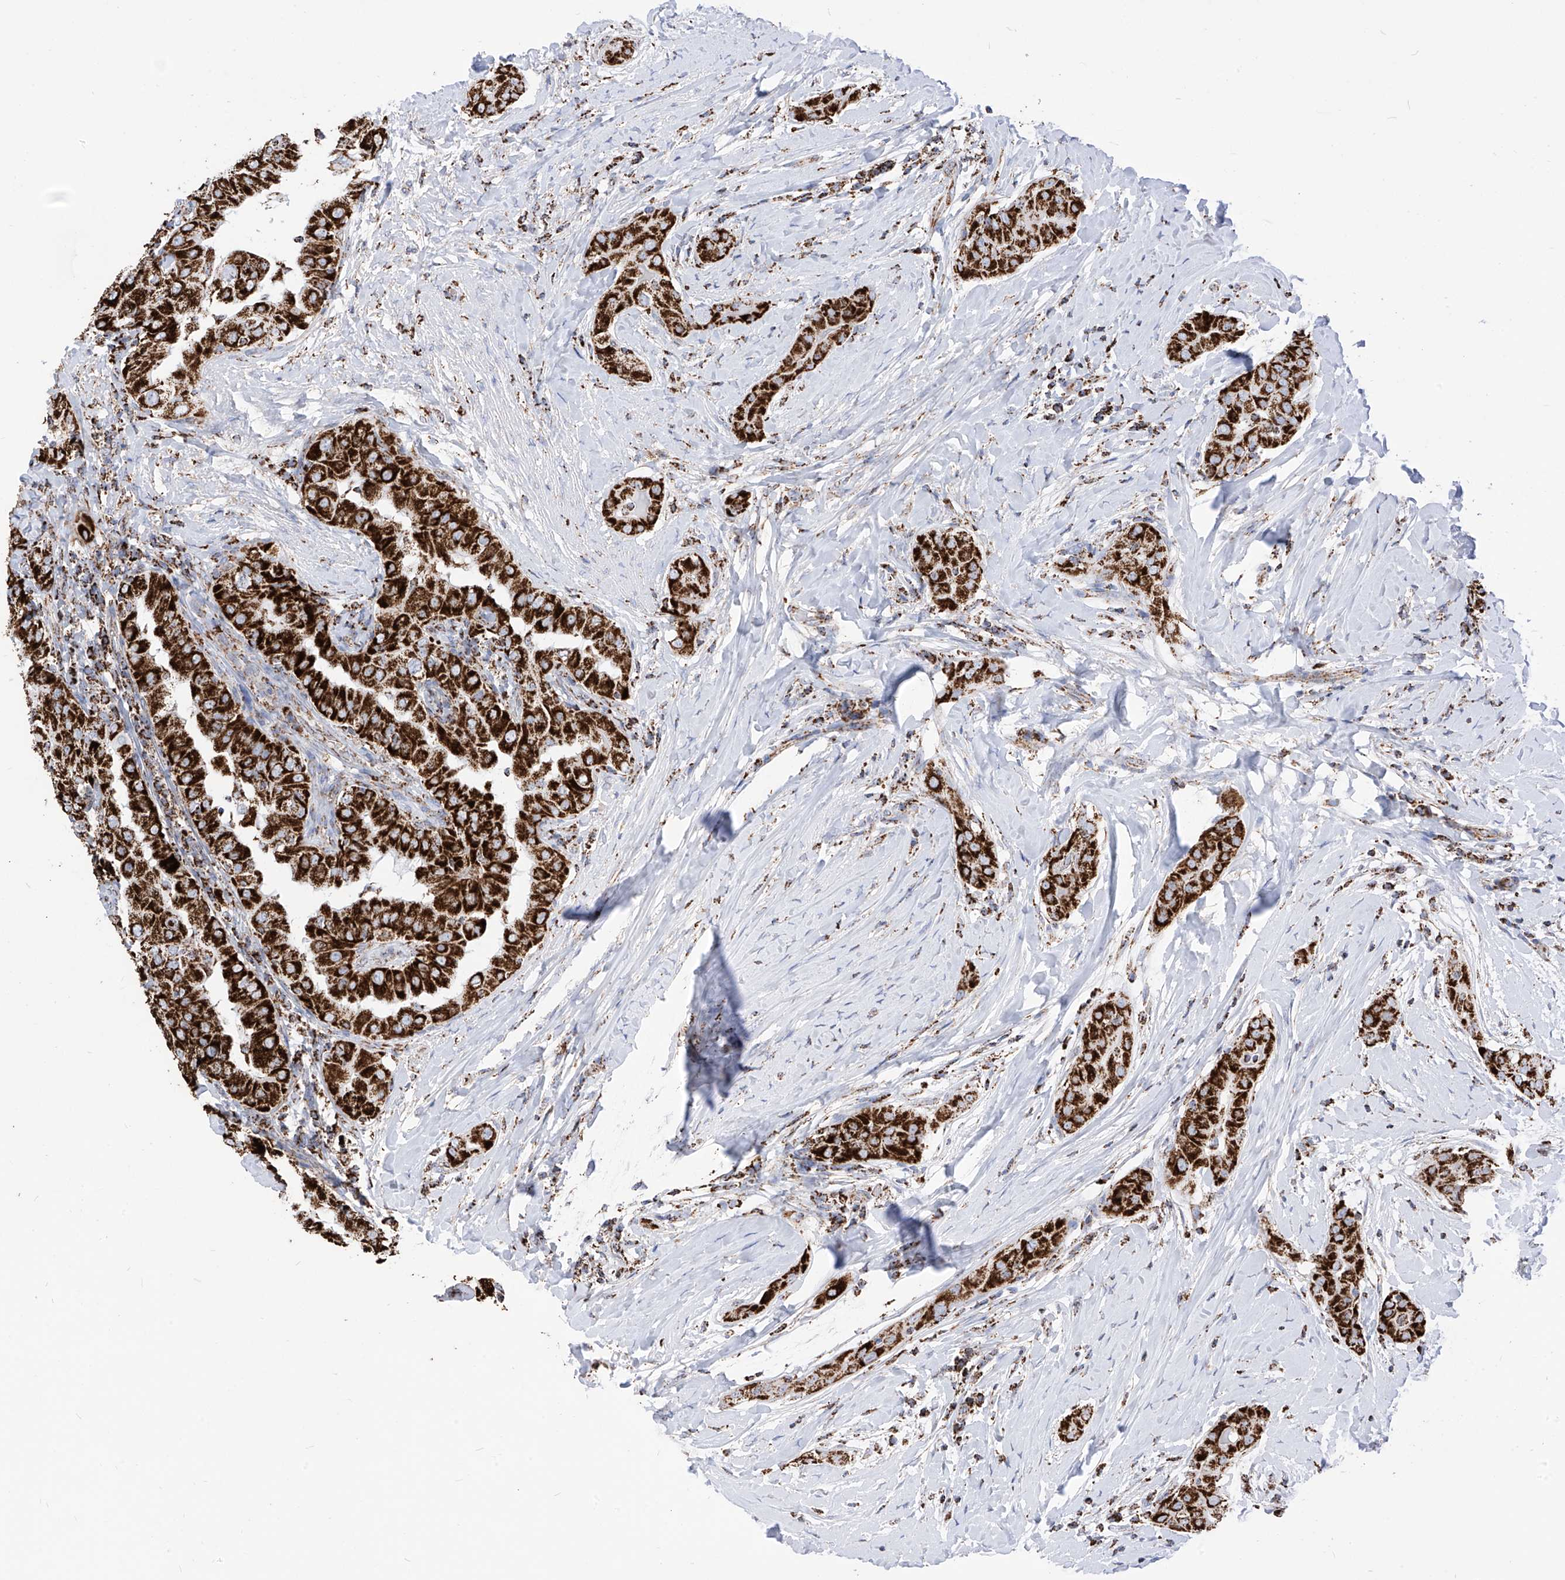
{"staining": {"intensity": "strong", "quantity": ">75%", "location": "cytoplasmic/membranous"}, "tissue": "thyroid cancer", "cell_type": "Tumor cells", "image_type": "cancer", "snomed": [{"axis": "morphology", "description": "Papillary adenocarcinoma, NOS"}, {"axis": "topography", "description": "Thyroid gland"}], "caption": "Immunohistochemistry (IHC) (DAB (3,3'-diaminobenzidine)) staining of papillary adenocarcinoma (thyroid) demonstrates strong cytoplasmic/membranous protein expression in approximately >75% of tumor cells.", "gene": "COX5B", "patient": {"sex": "male", "age": 33}}